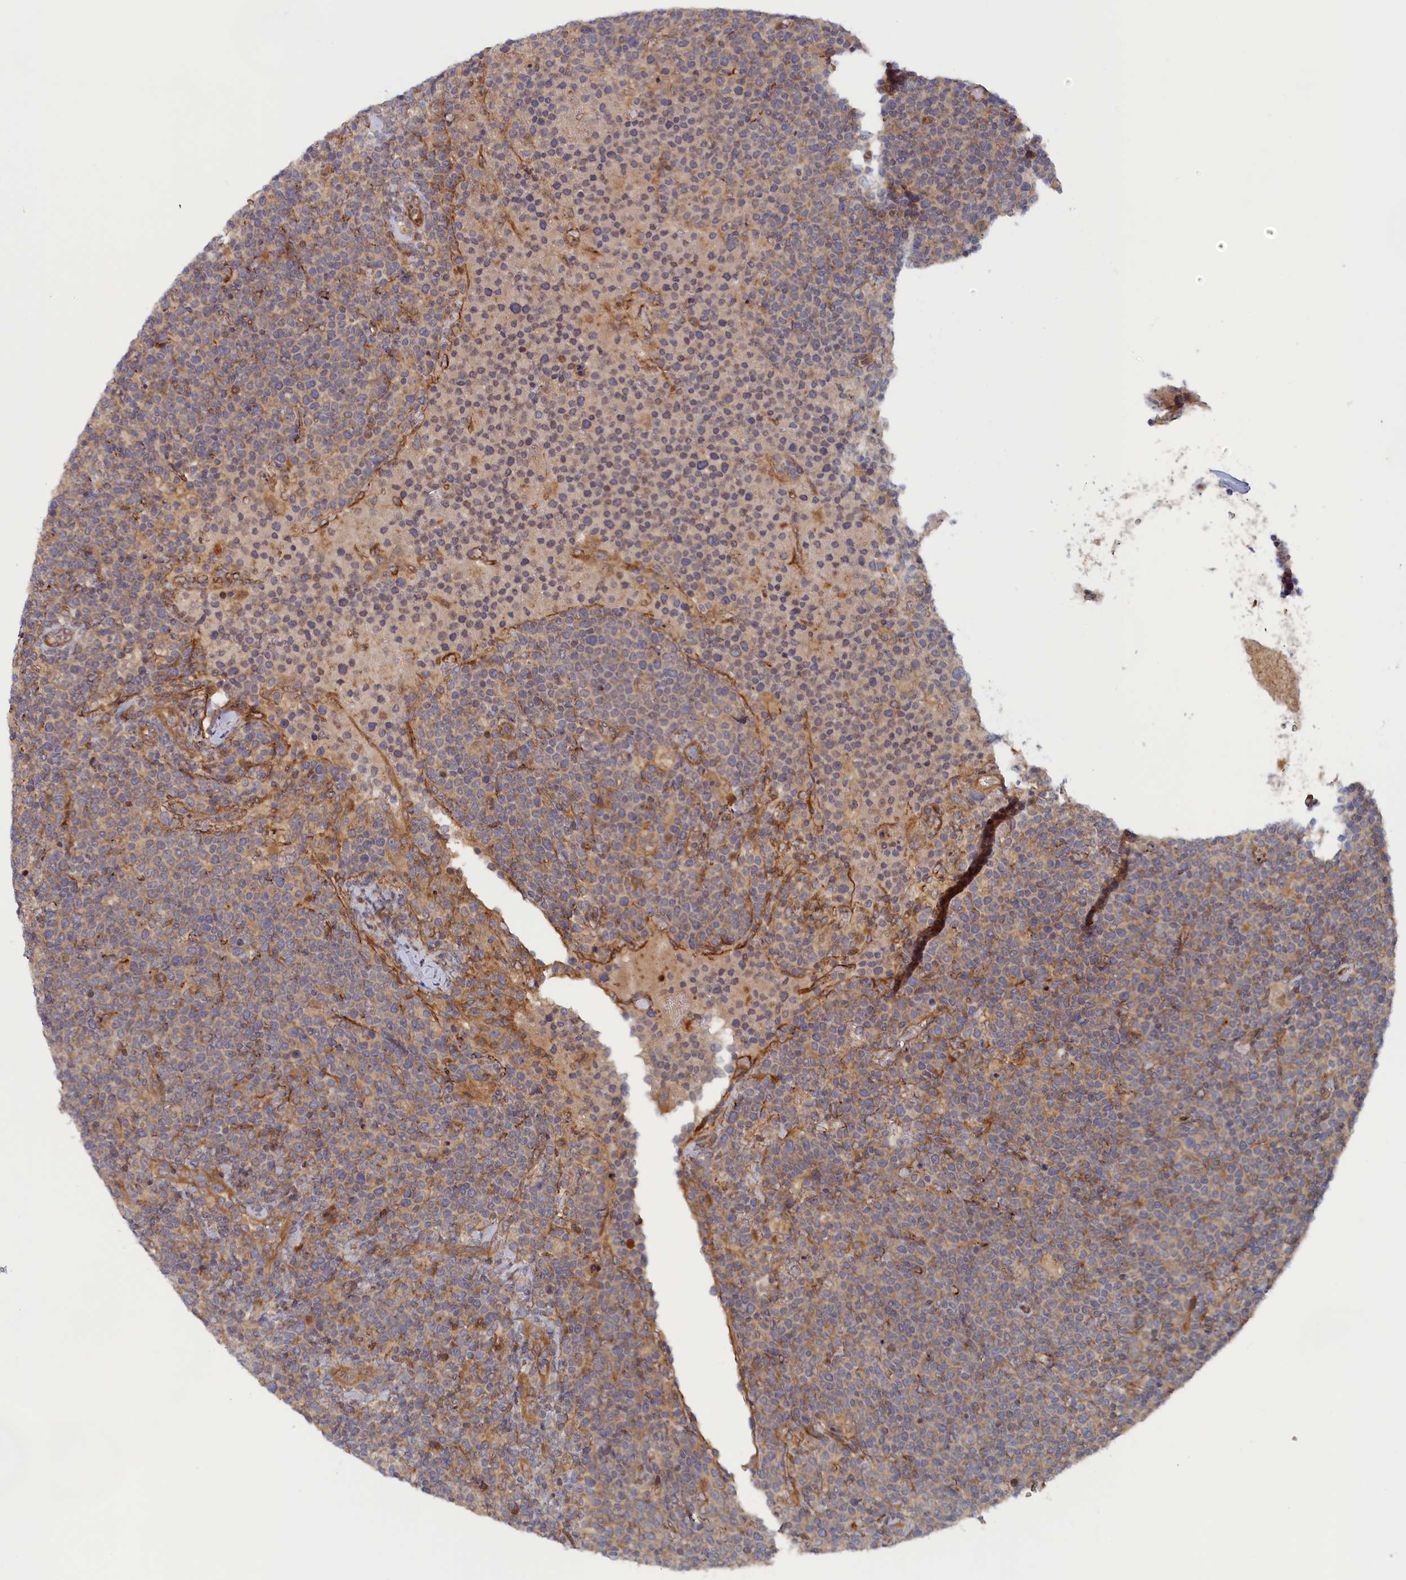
{"staining": {"intensity": "weak", "quantity": "<25%", "location": "cytoplasmic/membranous"}, "tissue": "lymphoma", "cell_type": "Tumor cells", "image_type": "cancer", "snomed": [{"axis": "morphology", "description": "Malignant lymphoma, non-Hodgkin's type, High grade"}, {"axis": "topography", "description": "Lymph node"}], "caption": "Immunohistochemistry micrograph of neoplastic tissue: lymphoma stained with DAB (3,3'-diaminobenzidine) reveals no significant protein expression in tumor cells.", "gene": "TMEM196", "patient": {"sex": "male", "age": 61}}